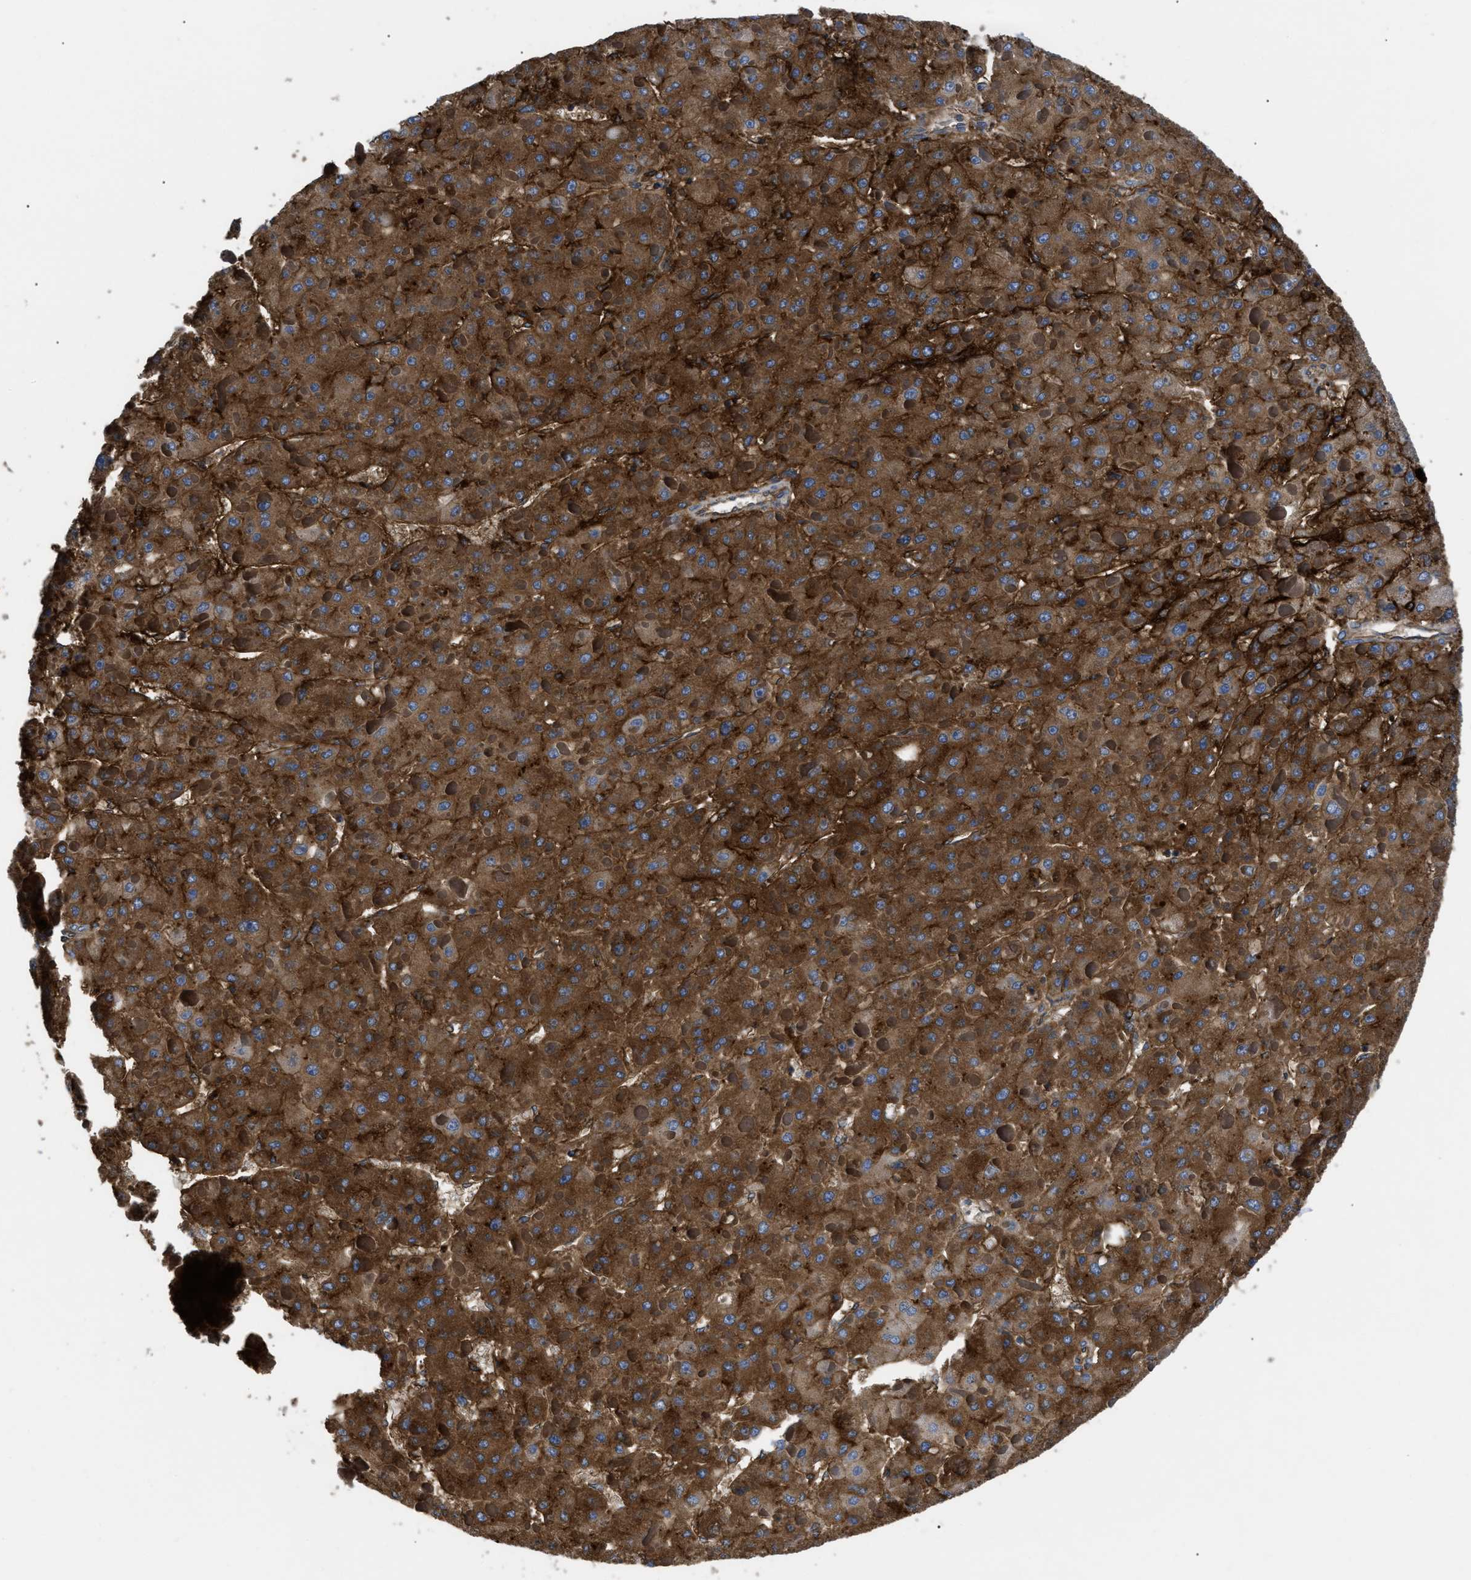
{"staining": {"intensity": "strong", "quantity": ">75%", "location": "cytoplasmic/membranous"}, "tissue": "liver cancer", "cell_type": "Tumor cells", "image_type": "cancer", "snomed": [{"axis": "morphology", "description": "Carcinoma, Hepatocellular, NOS"}, {"axis": "topography", "description": "Liver"}], "caption": "This histopathology image displays immunohistochemistry (IHC) staining of human liver cancer (hepatocellular carcinoma), with high strong cytoplasmic/membranous staining in approximately >75% of tumor cells.", "gene": "NT5E", "patient": {"sex": "female", "age": 73}}